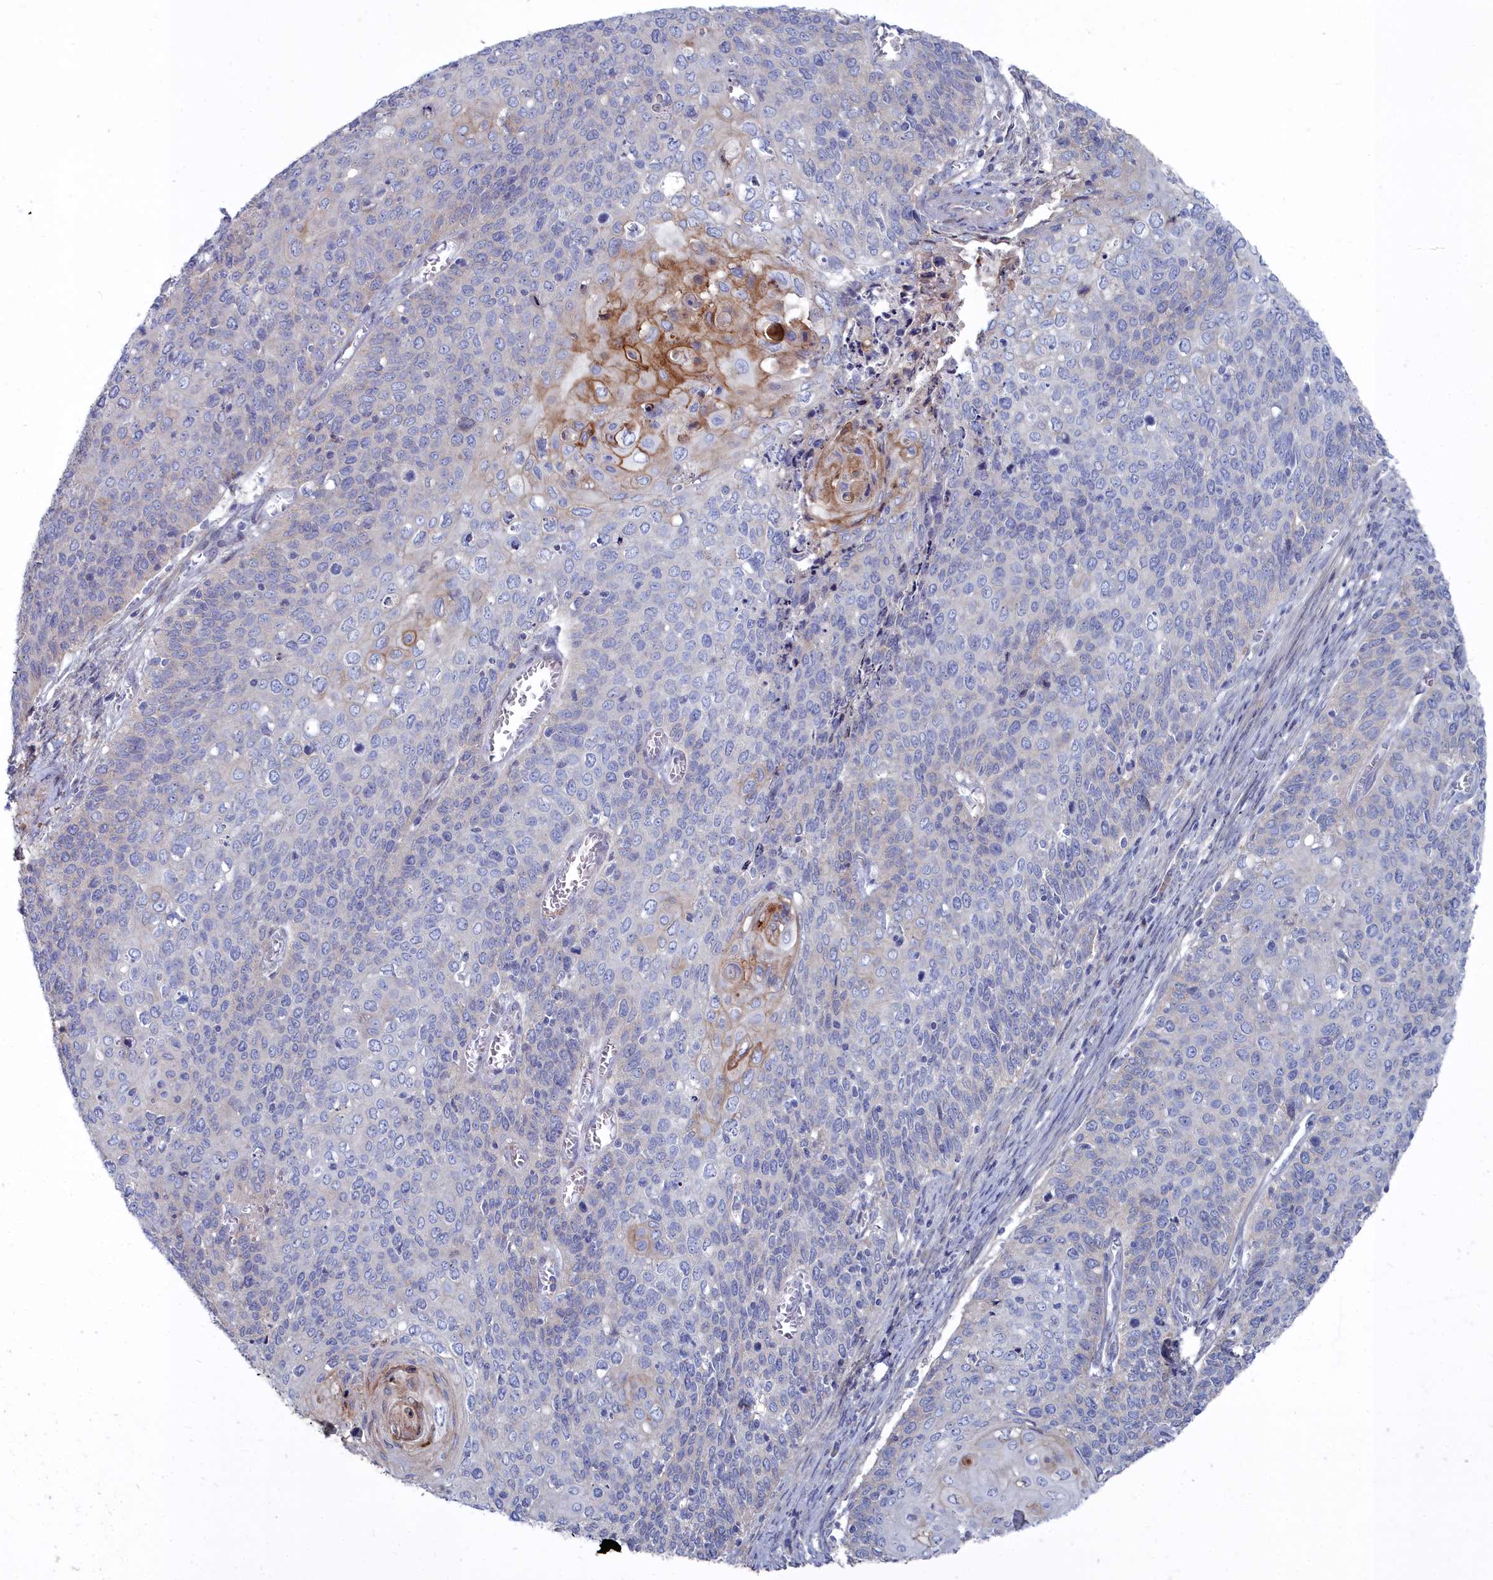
{"staining": {"intensity": "negative", "quantity": "none", "location": "none"}, "tissue": "cervical cancer", "cell_type": "Tumor cells", "image_type": "cancer", "snomed": [{"axis": "morphology", "description": "Squamous cell carcinoma, NOS"}, {"axis": "topography", "description": "Cervix"}], "caption": "A photomicrograph of human cervical cancer (squamous cell carcinoma) is negative for staining in tumor cells.", "gene": "SHISAL2A", "patient": {"sex": "female", "age": 39}}